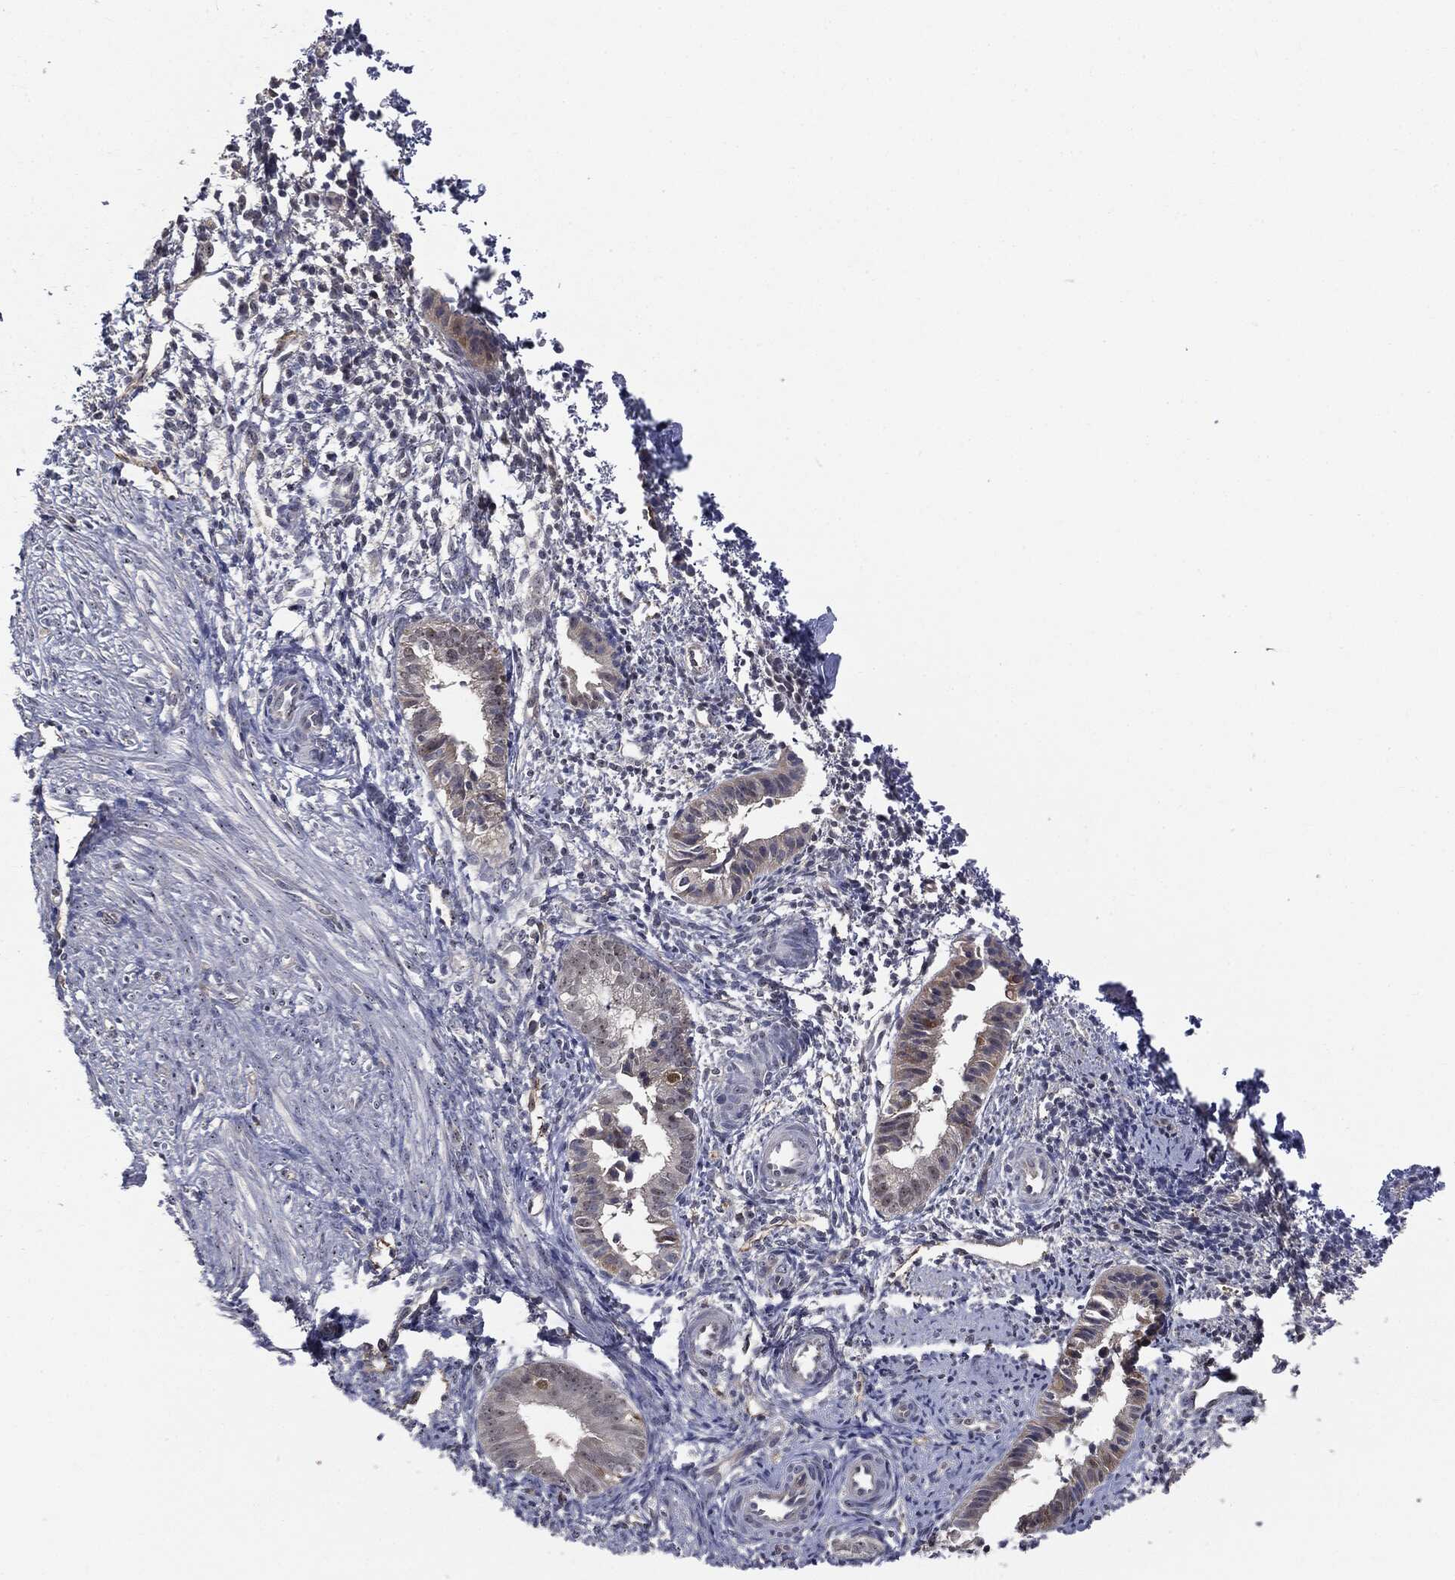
{"staining": {"intensity": "negative", "quantity": "none", "location": "none"}, "tissue": "endometrium", "cell_type": "Cells in endometrial stroma", "image_type": "normal", "snomed": [{"axis": "morphology", "description": "Normal tissue, NOS"}, {"axis": "topography", "description": "Endometrium"}], "caption": "Immunohistochemistry micrograph of unremarkable endometrium: endometrium stained with DAB (3,3'-diaminobenzidine) shows no significant protein positivity in cells in endometrial stroma.", "gene": "TRMT1L", "patient": {"sex": "female", "age": 47}}